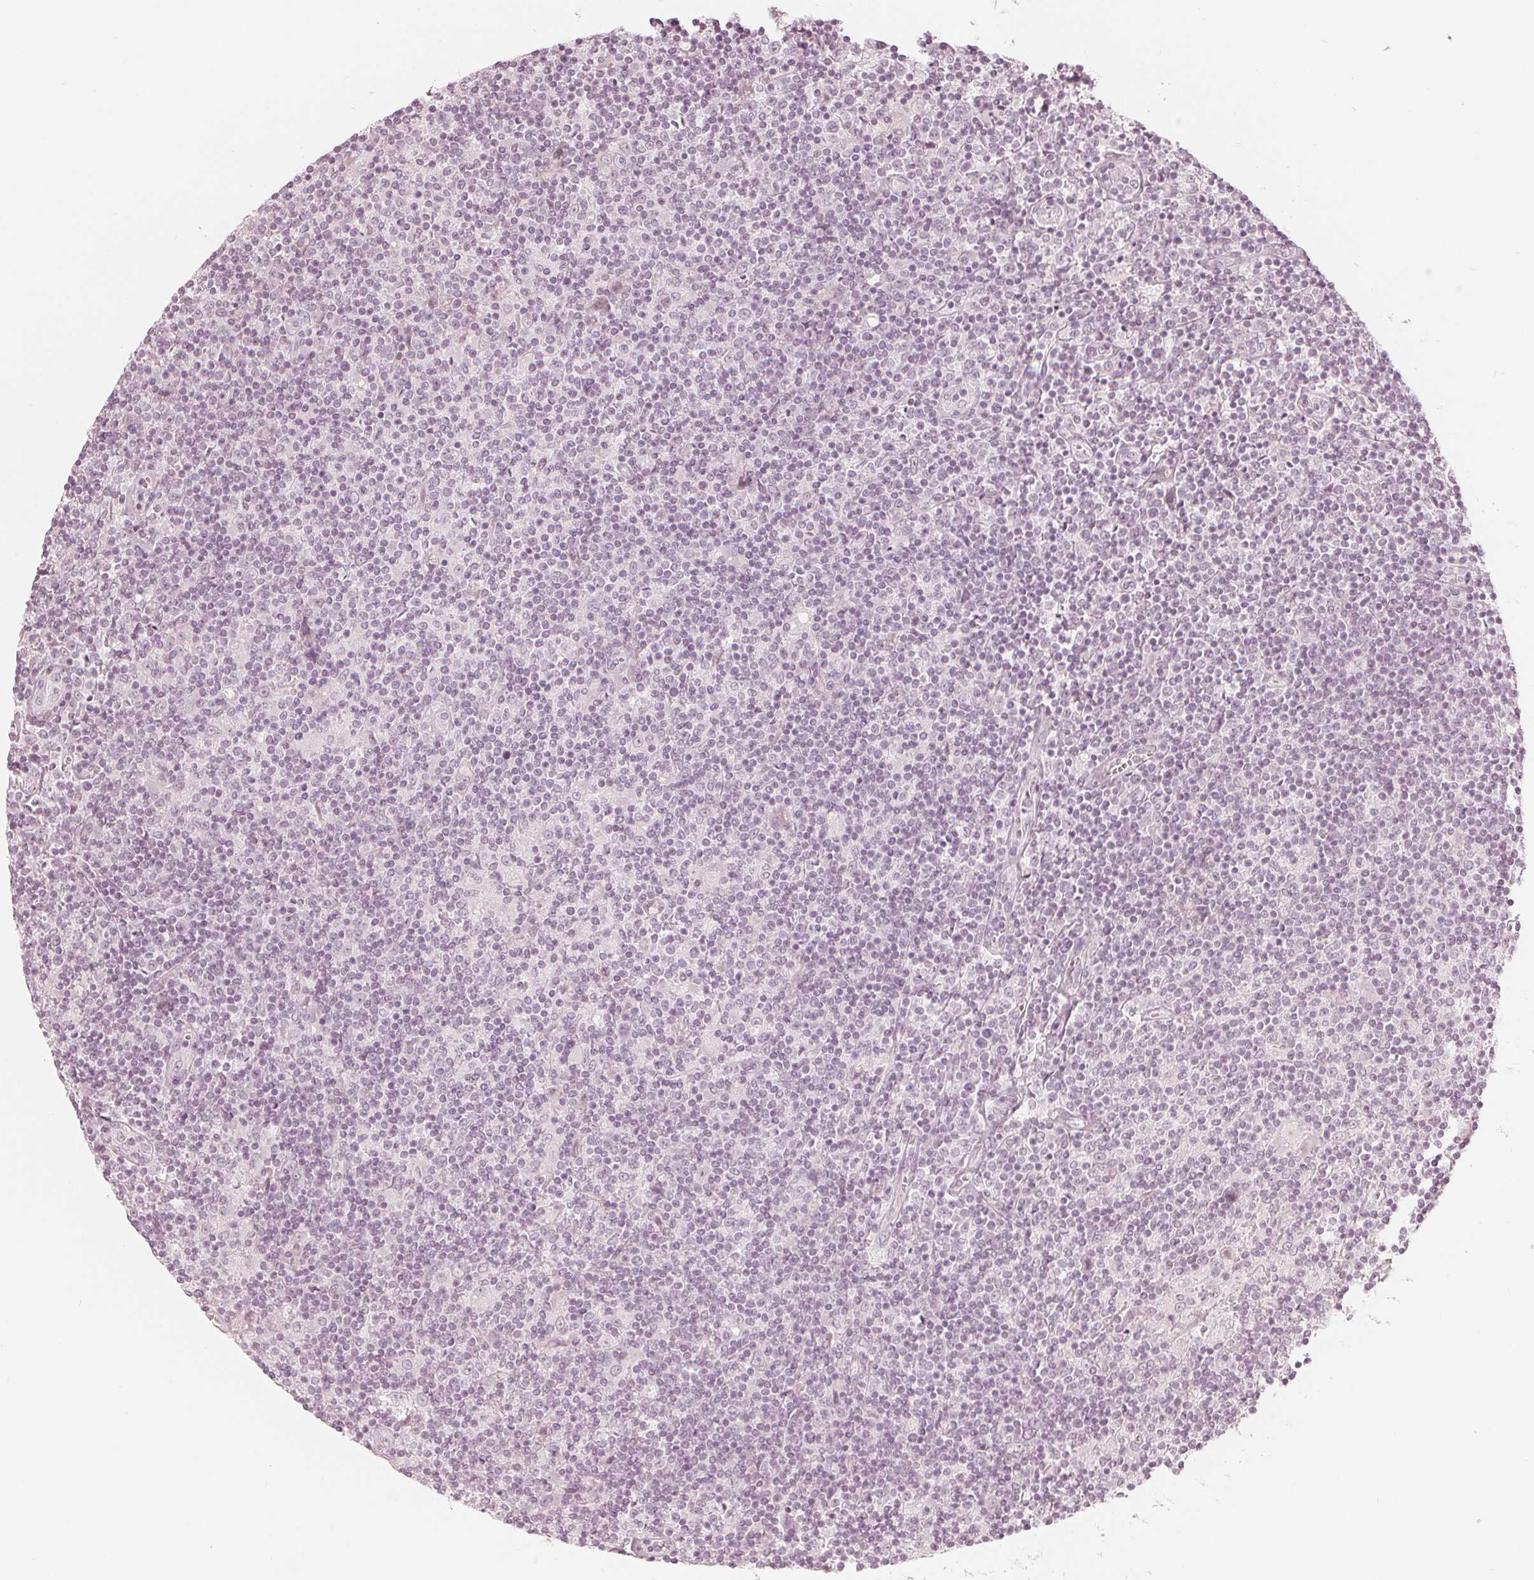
{"staining": {"intensity": "negative", "quantity": "none", "location": "none"}, "tissue": "lymphoma", "cell_type": "Tumor cells", "image_type": "cancer", "snomed": [{"axis": "morphology", "description": "Hodgkin's disease, NOS"}, {"axis": "topography", "description": "Lymph node"}], "caption": "An image of Hodgkin's disease stained for a protein demonstrates no brown staining in tumor cells. Brightfield microscopy of IHC stained with DAB (brown) and hematoxylin (blue), captured at high magnification.", "gene": "PAEP", "patient": {"sex": "male", "age": 40}}